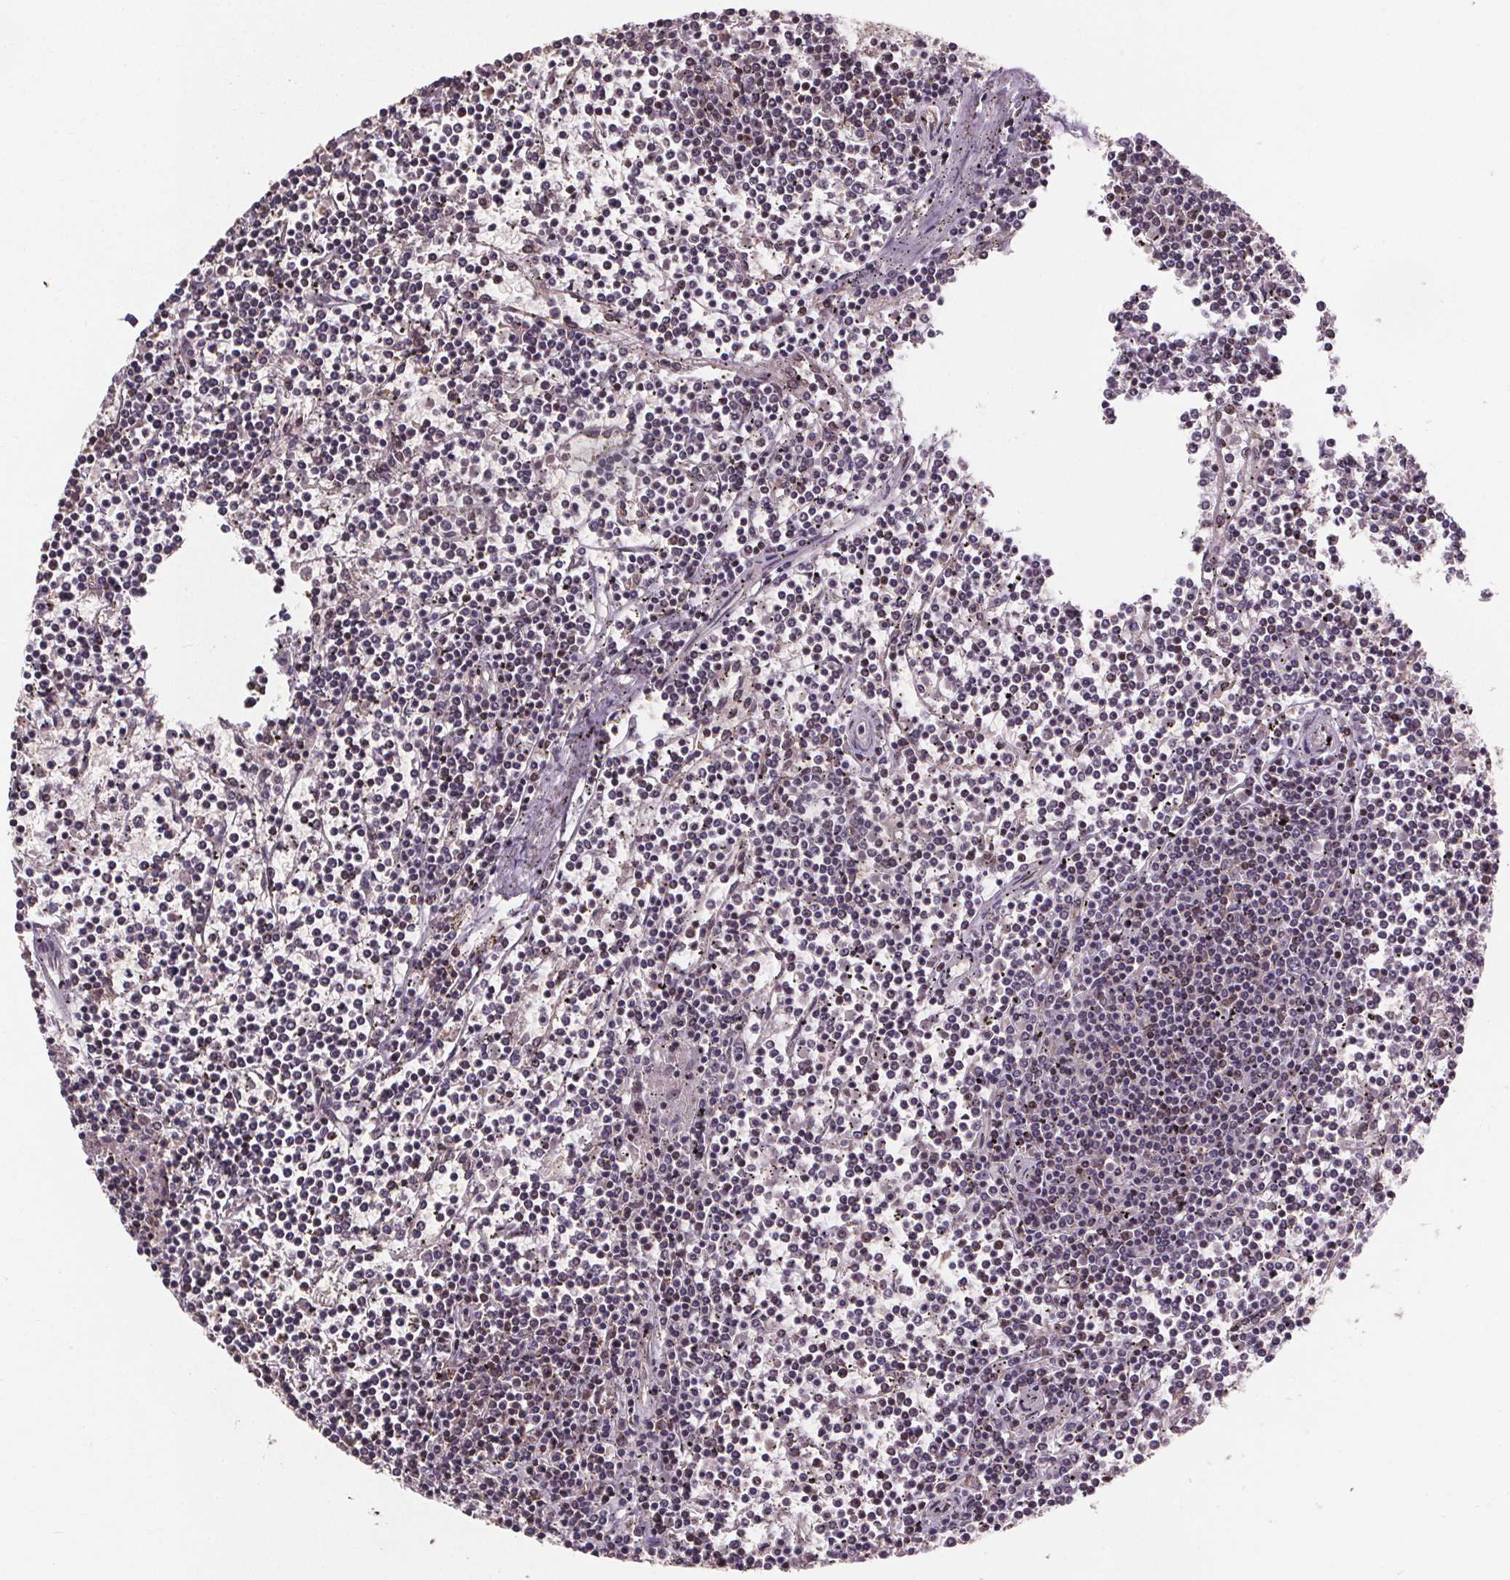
{"staining": {"intensity": "moderate", "quantity": "<25%", "location": "nuclear"}, "tissue": "lymphoma", "cell_type": "Tumor cells", "image_type": "cancer", "snomed": [{"axis": "morphology", "description": "Malignant lymphoma, non-Hodgkin's type, Low grade"}, {"axis": "topography", "description": "Spleen"}], "caption": "Immunohistochemistry (IHC) photomicrograph of neoplastic tissue: lymphoma stained using IHC displays low levels of moderate protein expression localized specifically in the nuclear of tumor cells, appearing as a nuclear brown color.", "gene": "JARID2", "patient": {"sex": "female", "age": 19}}